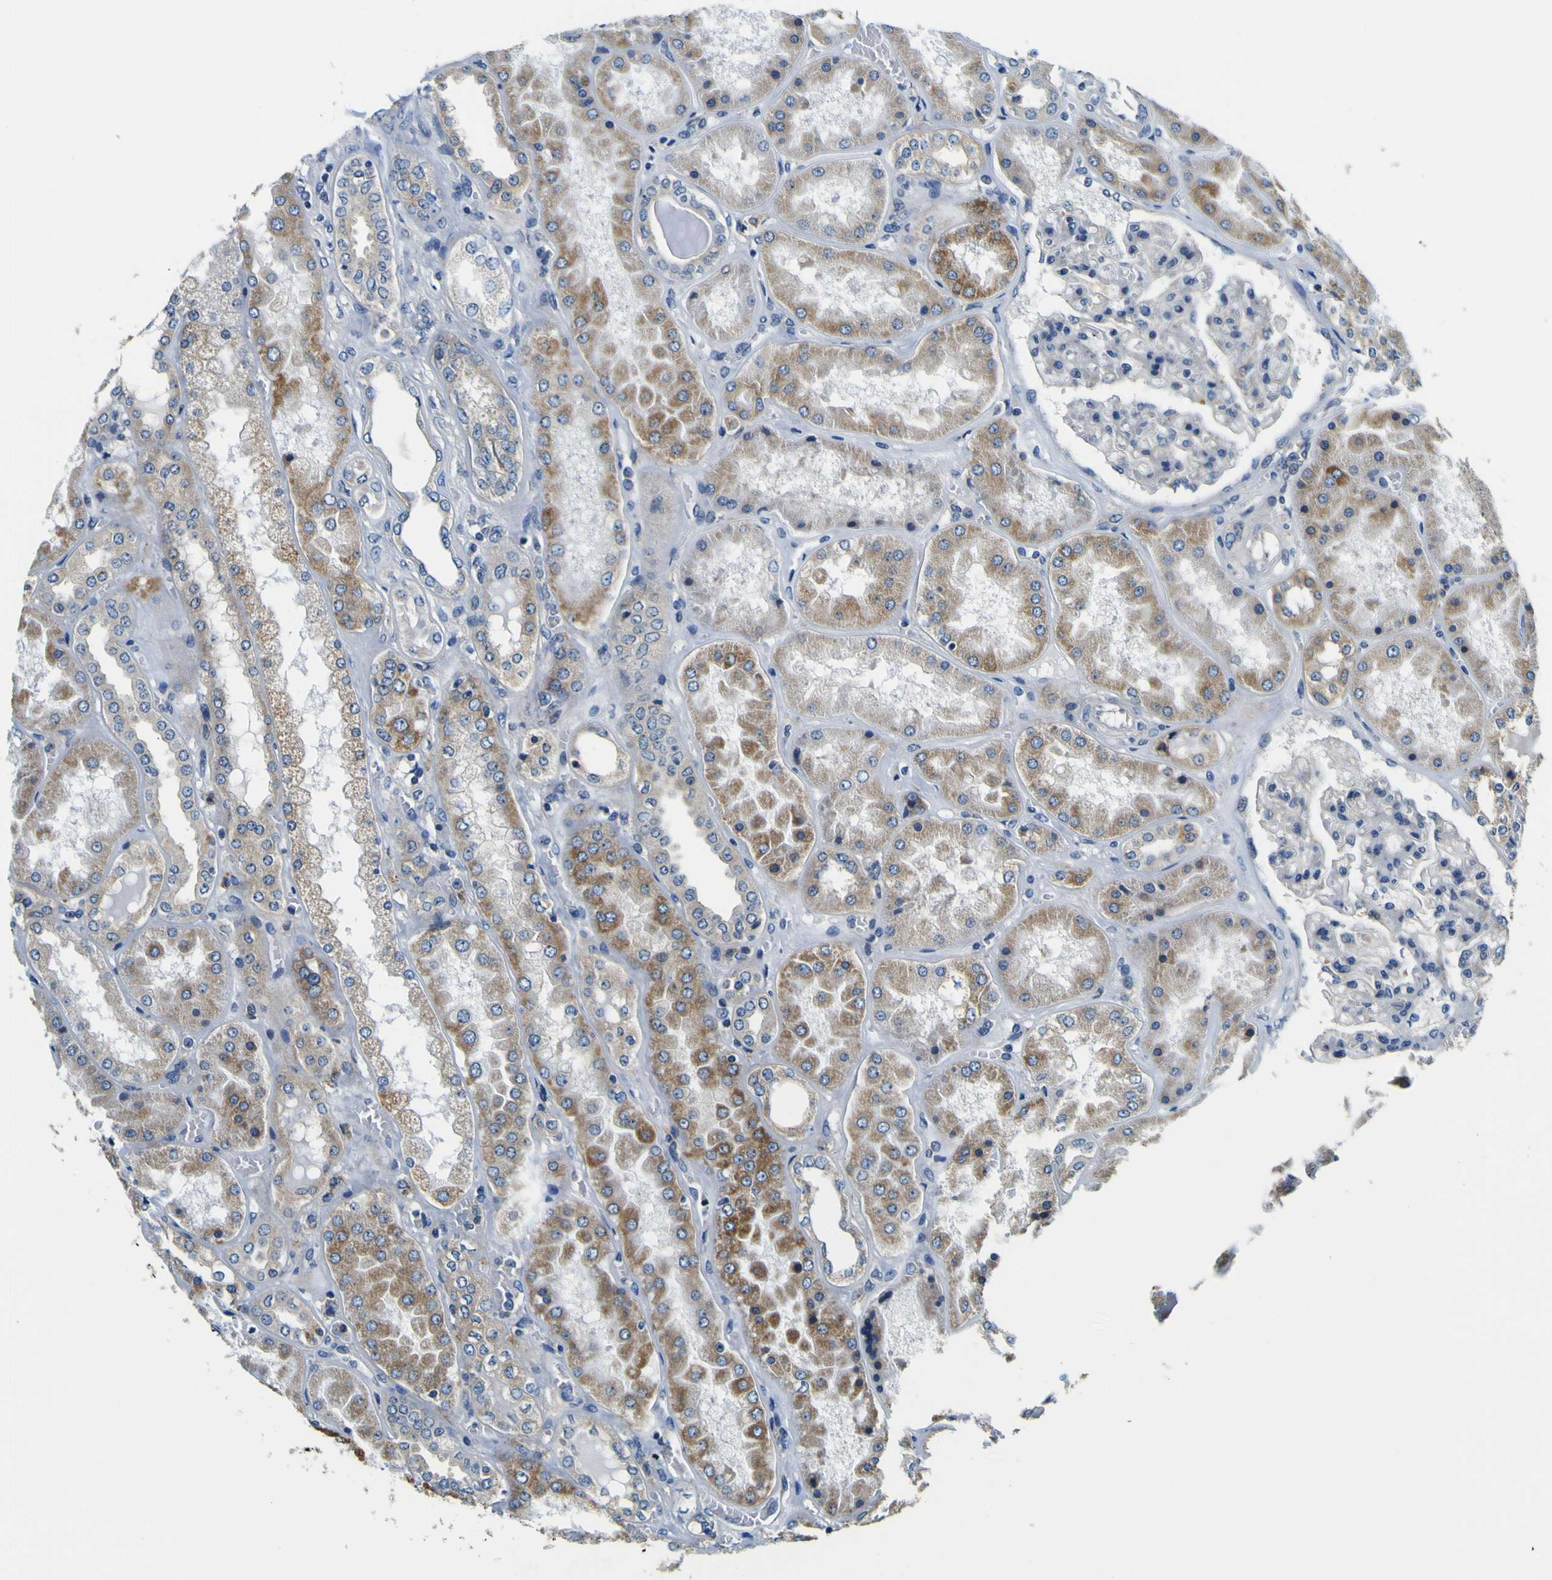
{"staining": {"intensity": "negative", "quantity": "none", "location": "none"}, "tissue": "kidney", "cell_type": "Cells in glomeruli", "image_type": "normal", "snomed": [{"axis": "morphology", "description": "Normal tissue, NOS"}, {"axis": "topography", "description": "Kidney"}], "caption": "Immunohistochemistry histopathology image of normal human kidney stained for a protein (brown), which shows no positivity in cells in glomeruli.", "gene": "CLSTN1", "patient": {"sex": "female", "age": 56}}